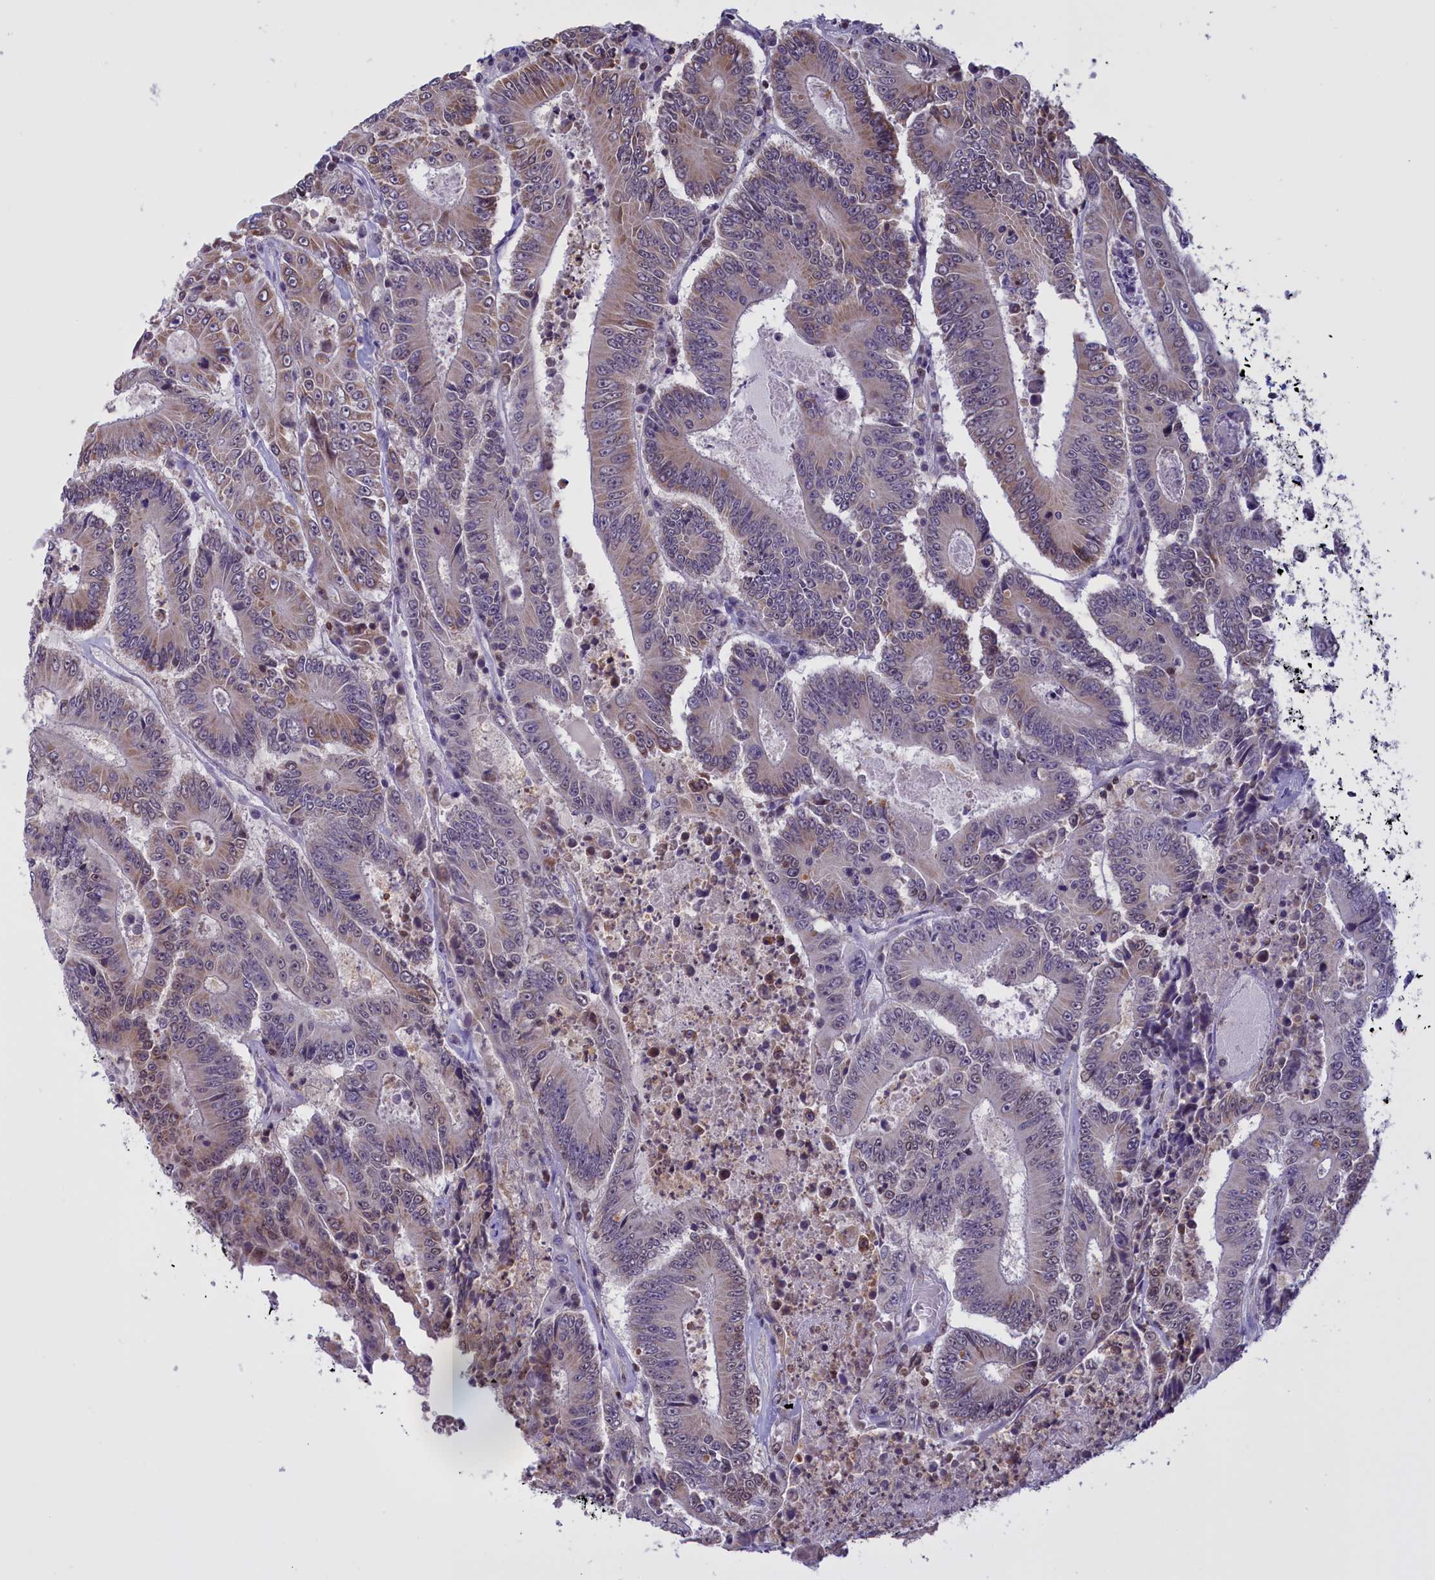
{"staining": {"intensity": "weak", "quantity": "25%-75%", "location": "cytoplasmic/membranous"}, "tissue": "colorectal cancer", "cell_type": "Tumor cells", "image_type": "cancer", "snomed": [{"axis": "morphology", "description": "Adenocarcinoma, NOS"}, {"axis": "topography", "description": "Colon"}], "caption": "Adenocarcinoma (colorectal) was stained to show a protein in brown. There is low levels of weak cytoplasmic/membranous staining in approximately 25%-75% of tumor cells.", "gene": "IZUMO2", "patient": {"sex": "male", "age": 83}}